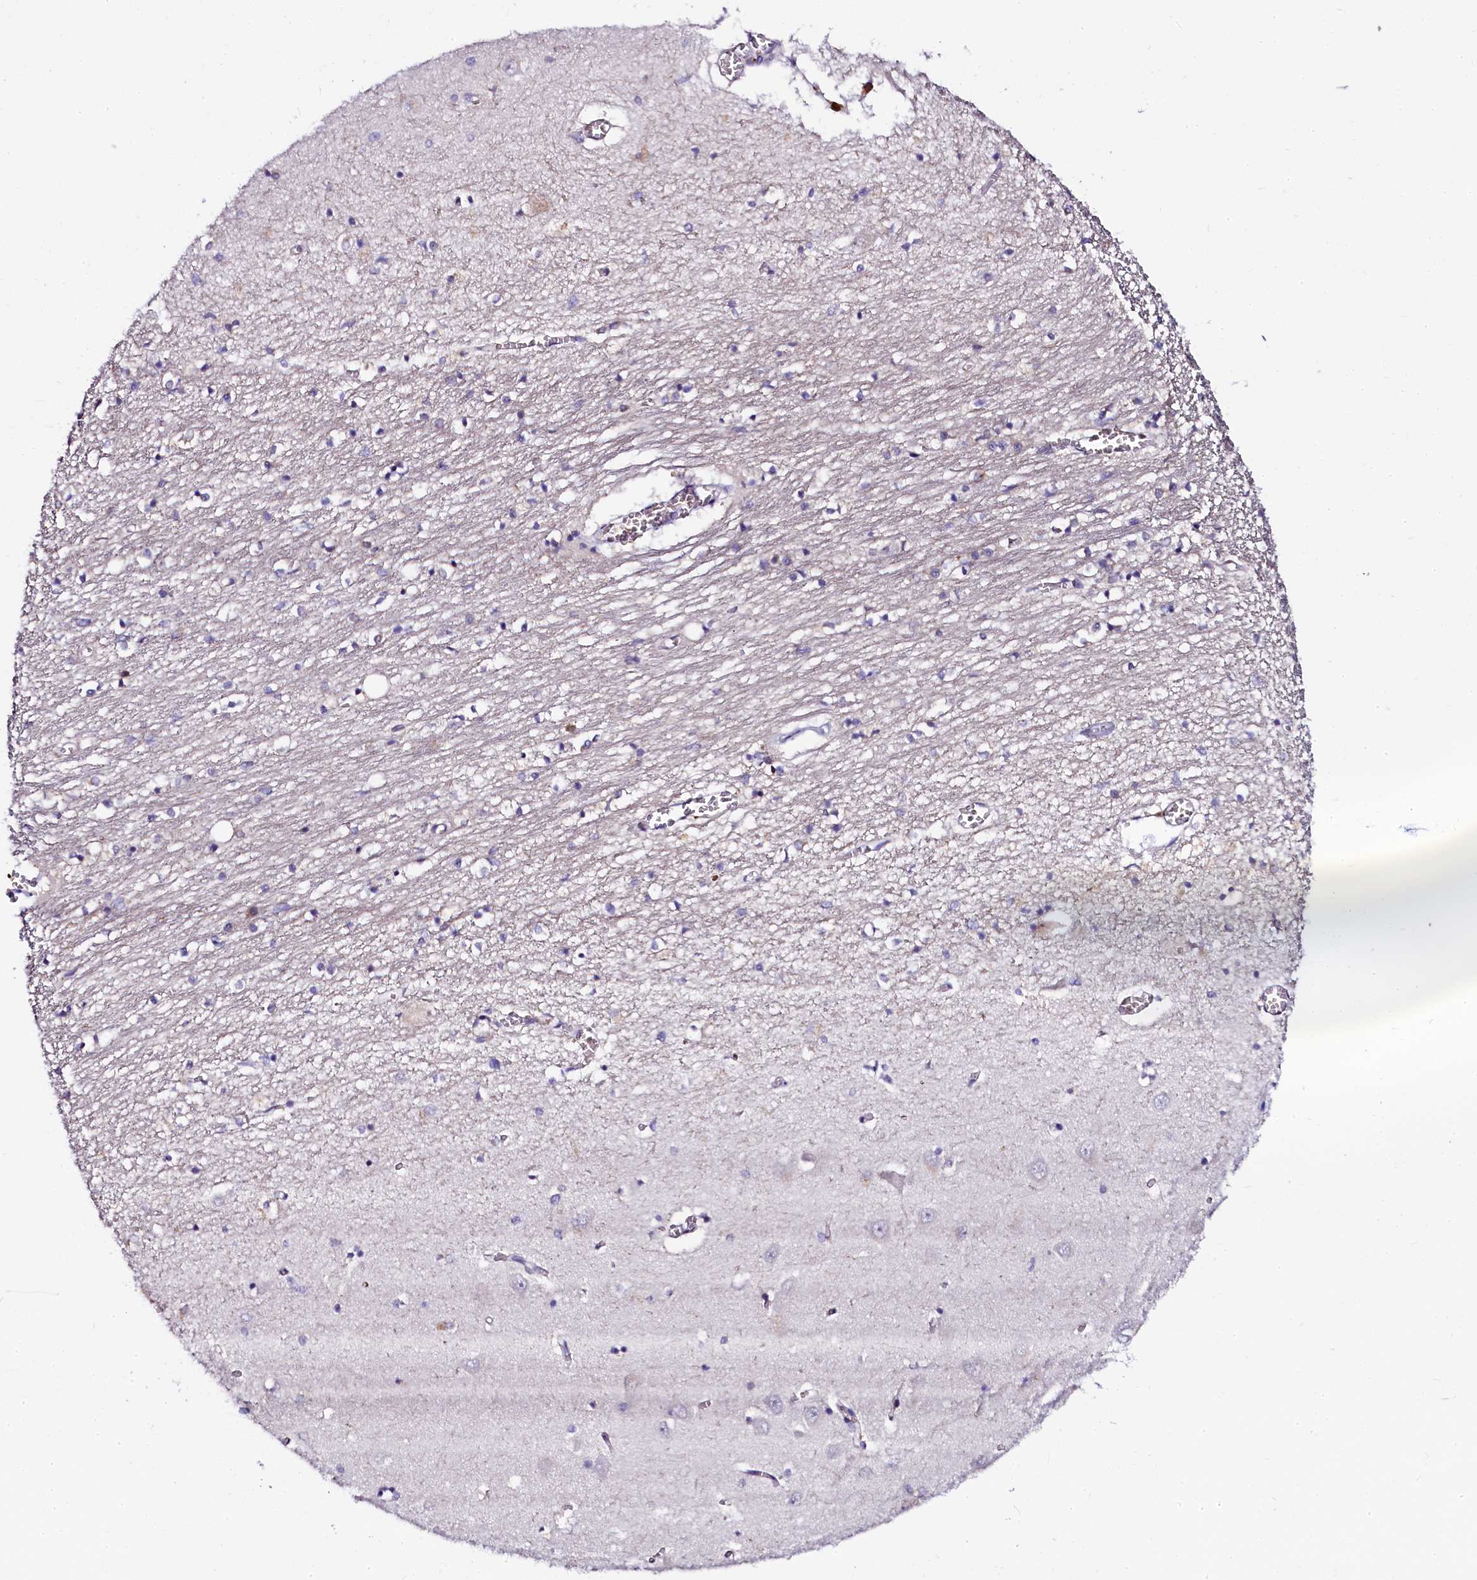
{"staining": {"intensity": "moderate", "quantity": "<25%", "location": "cytoplasmic/membranous"}, "tissue": "hippocampus", "cell_type": "Glial cells", "image_type": "normal", "snomed": [{"axis": "morphology", "description": "Normal tissue, NOS"}, {"axis": "topography", "description": "Hippocampus"}], "caption": "Immunohistochemical staining of unremarkable hippocampus reveals moderate cytoplasmic/membranous protein expression in approximately <25% of glial cells. The staining was performed using DAB to visualize the protein expression in brown, while the nuclei were stained in blue with hematoxylin (Magnification: 20x).", "gene": "CTDSPL2", "patient": {"sex": "male", "age": 70}}